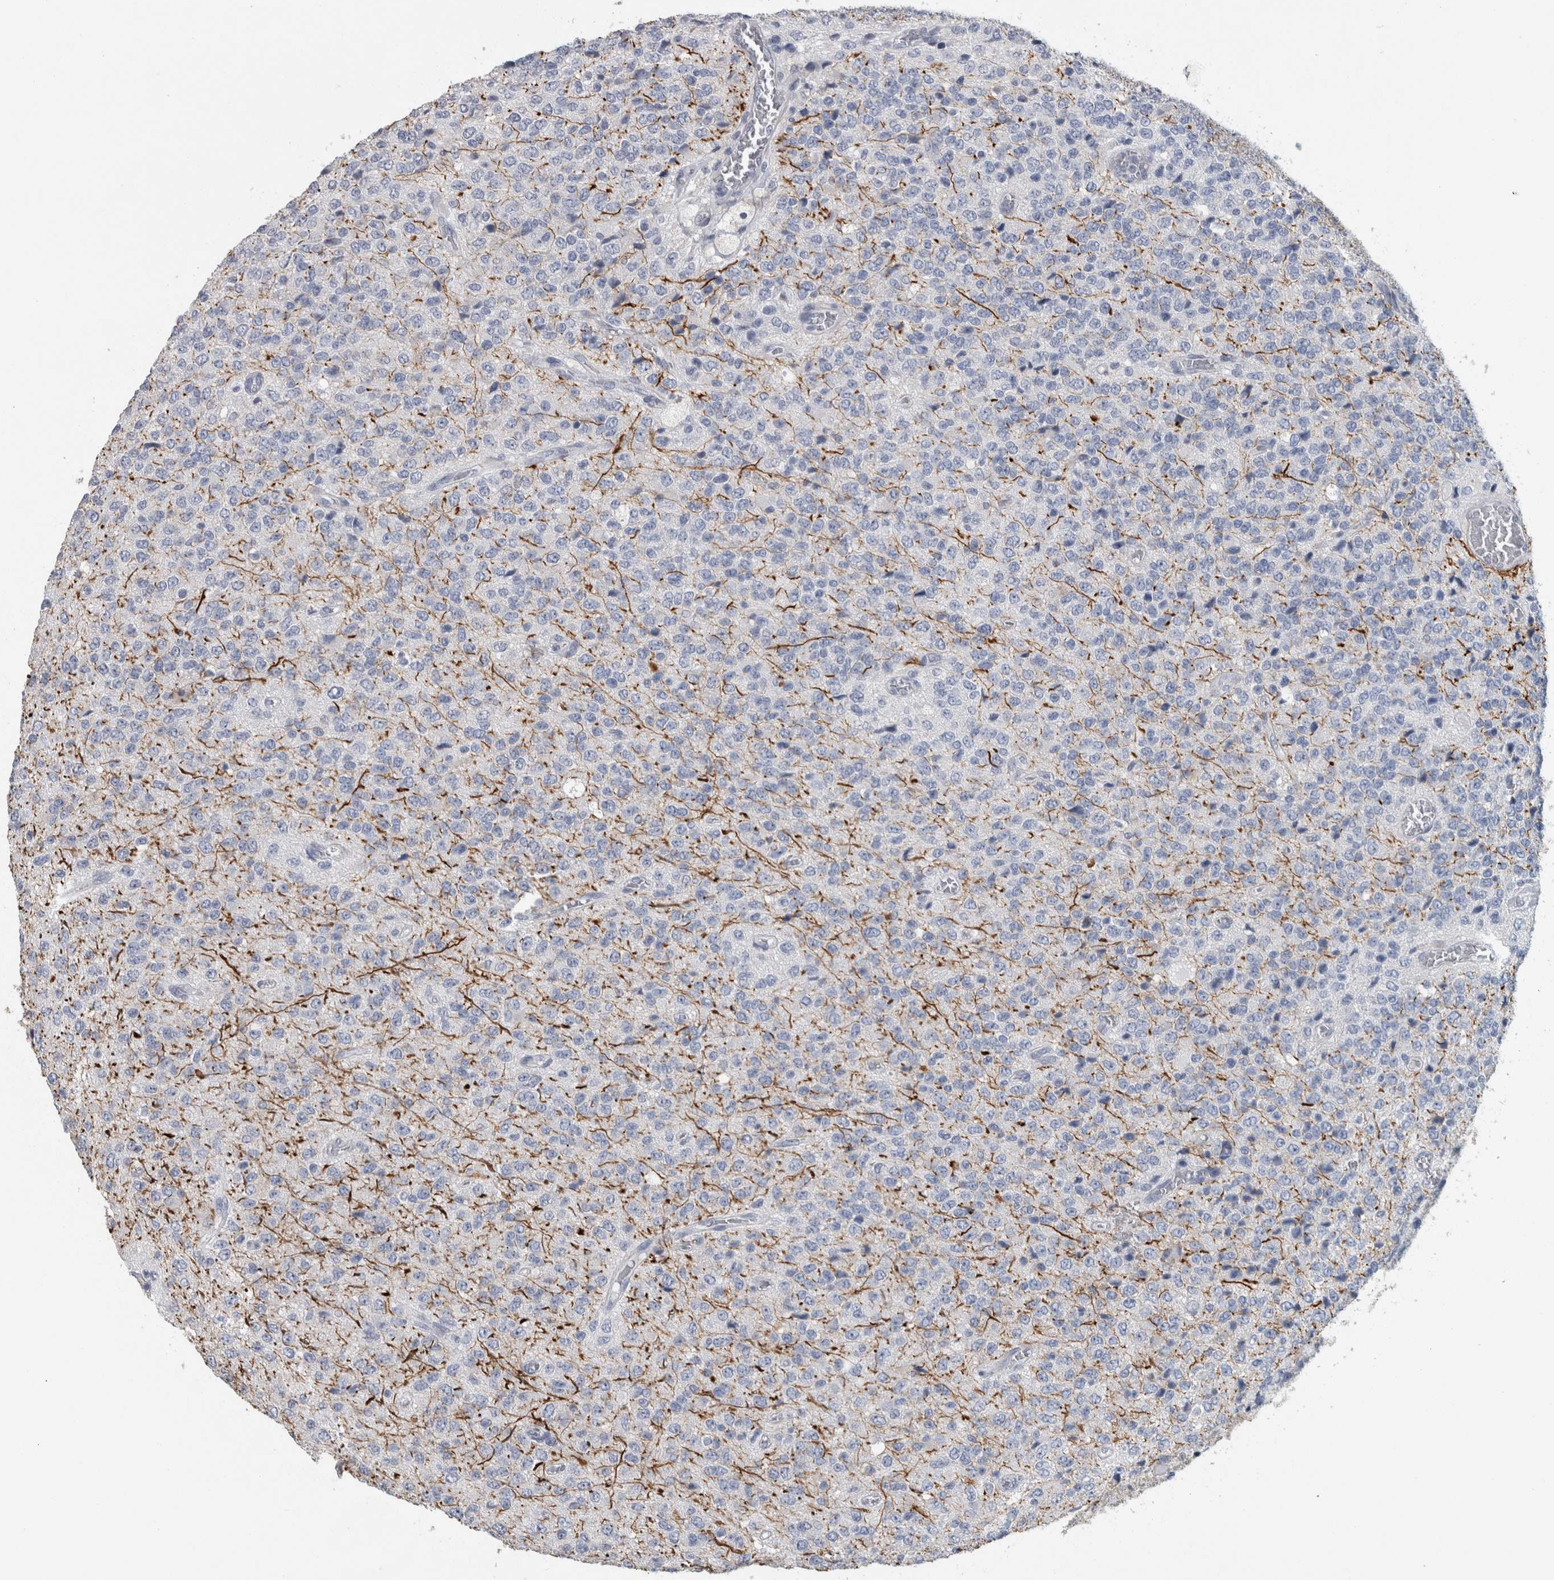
{"staining": {"intensity": "negative", "quantity": "none", "location": "none"}, "tissue": "glioma", "cell_type": "Tumor cells", "image_type": "cancer", "snomed": [{"axis": "morphology", "description": "Glioma, malignant, High grade"}, {"axis": "topography", "description": "pancreas cauda"}], "caption": "Histopathology image shows no significant protein positivity in tumor cells of malignant glioma (high-grade).", "gene": "NEFM", "patient": {"sex": "male", "age": 60}}